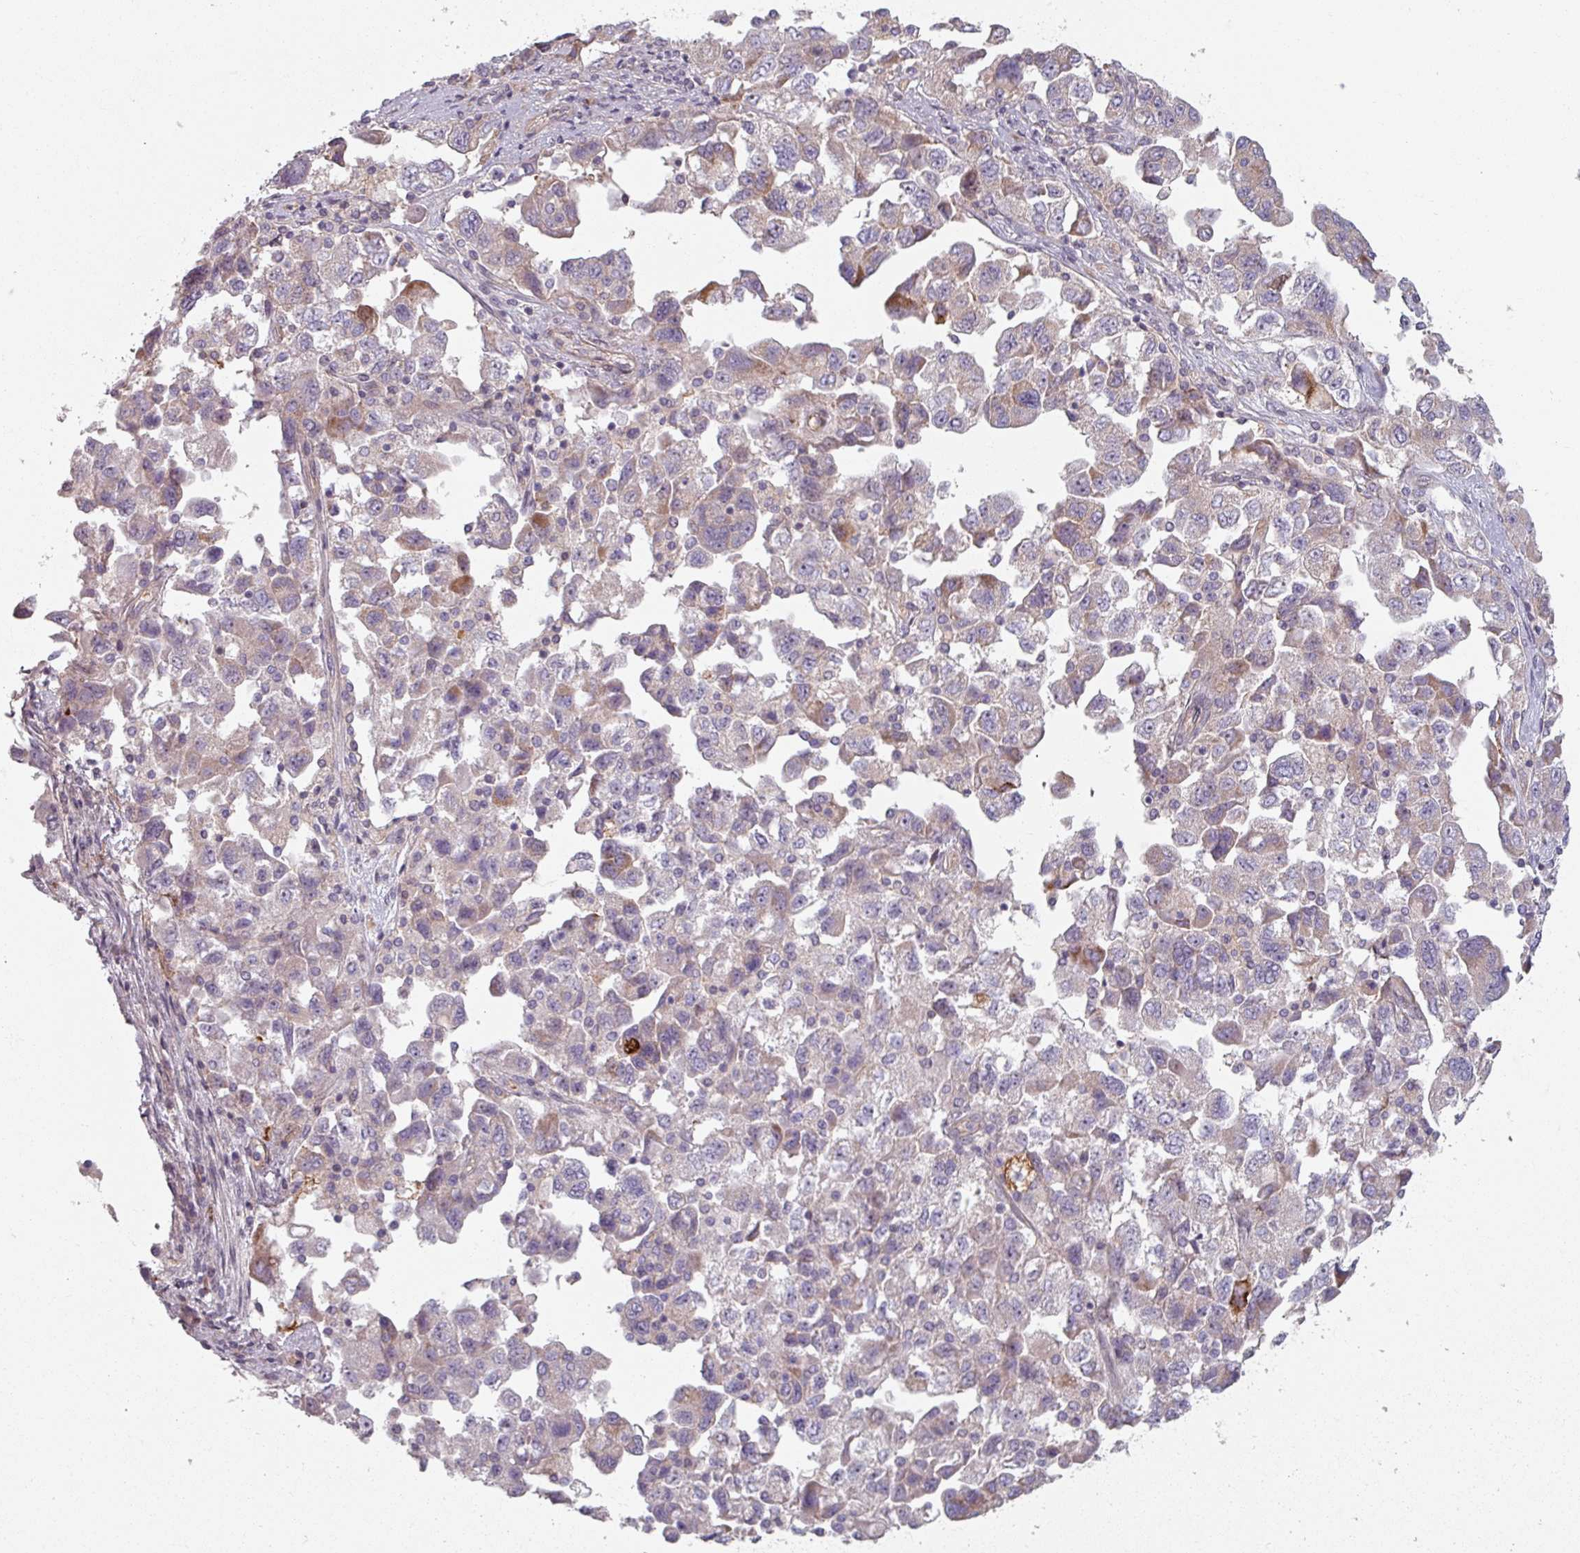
{"staining": {"intensity": "weak", "quantity": "<25%", "location": "cytoplasmic/membranous"}, "tissue": "ovarian cancer", "cell_type": "Tumor cells", "image_type": "cancer", "snomed": [{"axis": "morphology", "description": "Carcinoma, NOS"}, {"axis": "morphology", "description": "Cystadenocarcinoma, serous, NOS"}, {"axis": "topography", "description": "Ovary"}], "caption": "The IHC image has no significant staining in tumor cells of ovarian carcinoma tissue.", "gene": "C4BPB", "patient": {"sex": "female", "age": 69}}